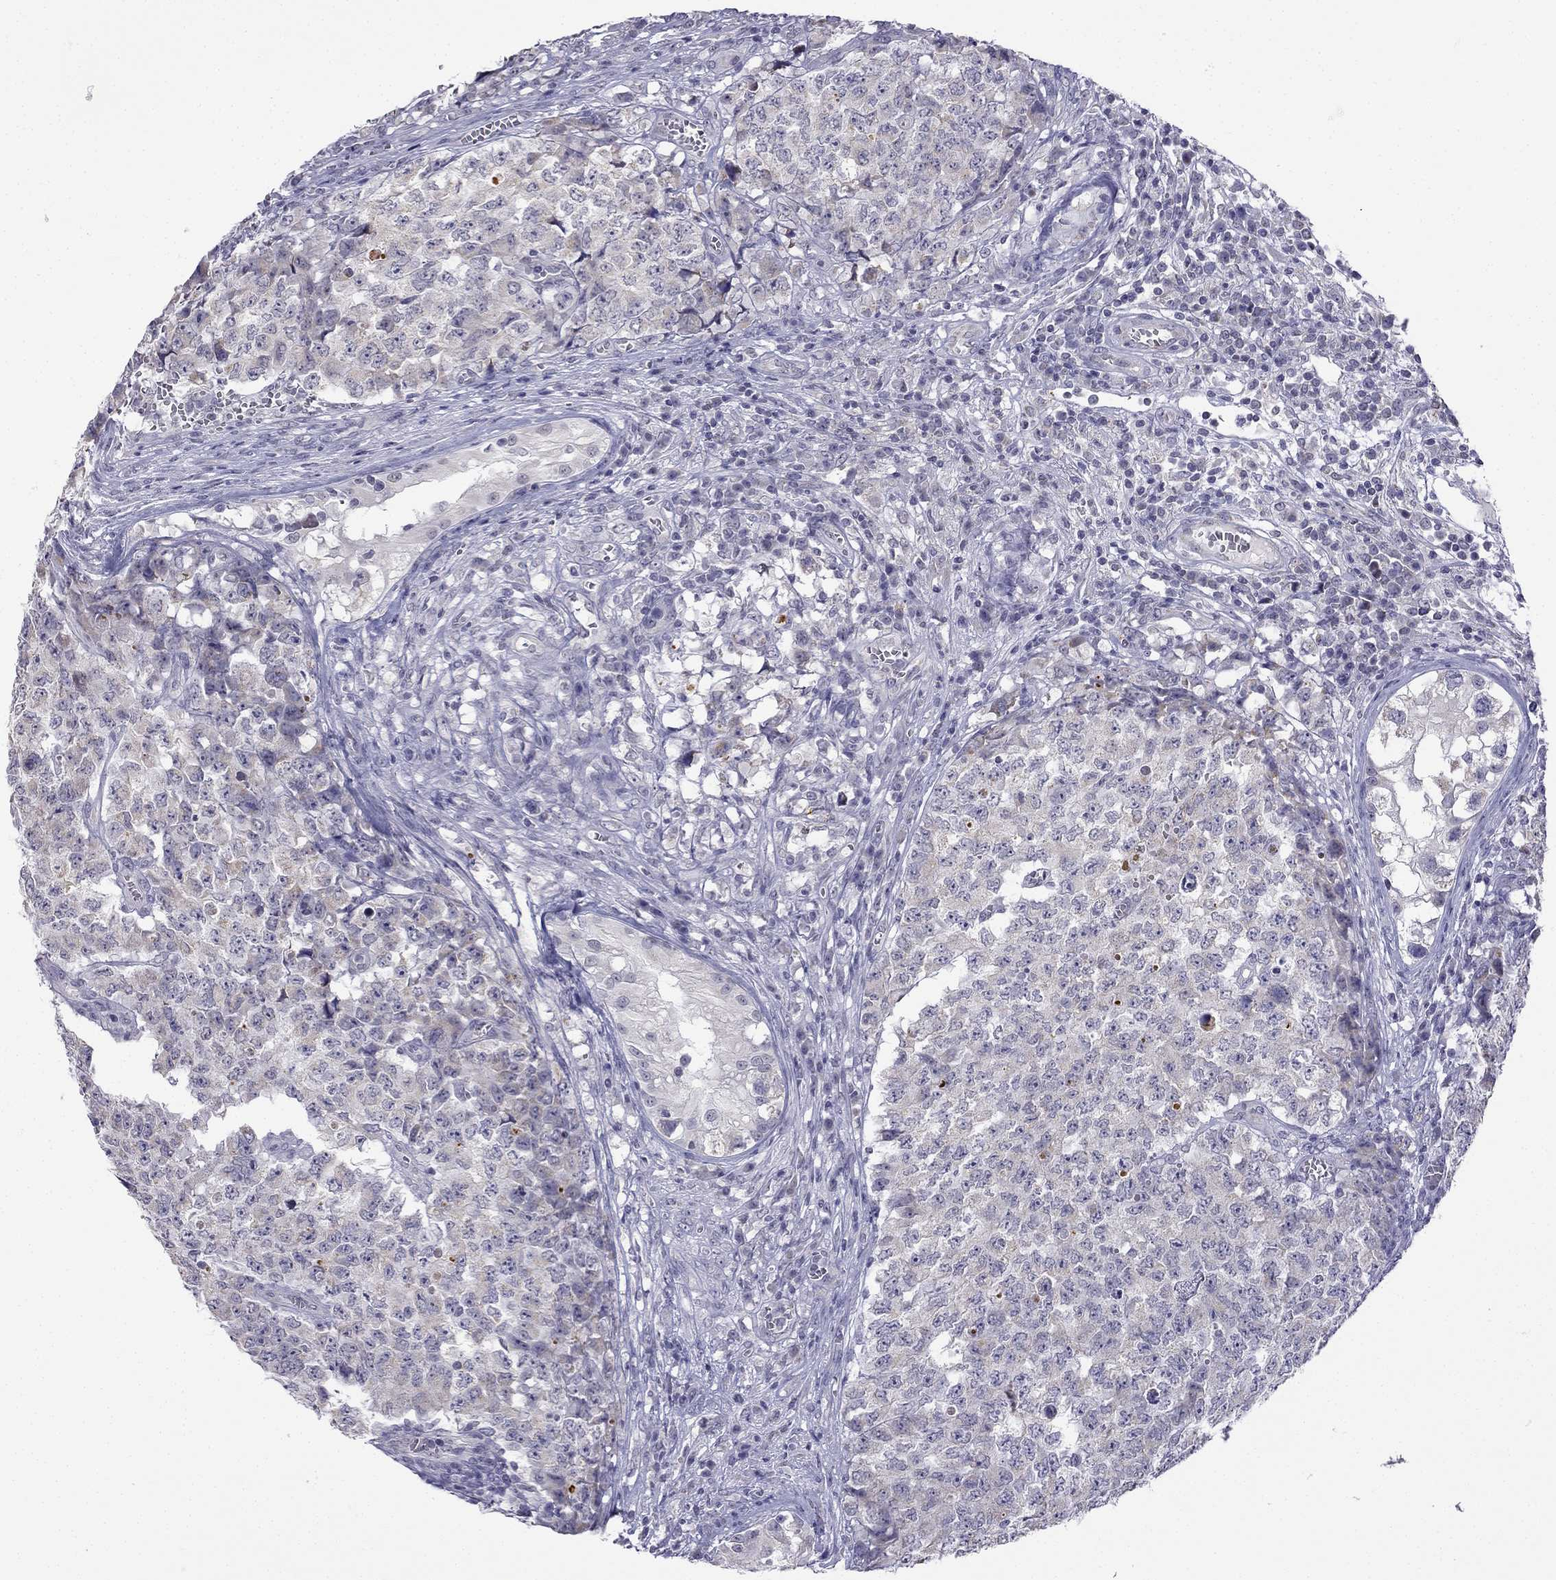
{"staining": {"intensity": "negative", "quantity": "none", "location": "none"}, "tissue": "testis cancer", "cell_type": "Tumor cells", "image_type": "cancer", "snomed": [{"axis": "morphology", "description": "Carcinoma, Embryonal, NOS"}, {"axis": "topography", "description": "Testis"}], "caption": "Tumor cells are negative for brown protein staining in testis cancer (embryonal carcinoma).", "gene": "C5orf49", "patient": {"sex": "male", "age": 23}}